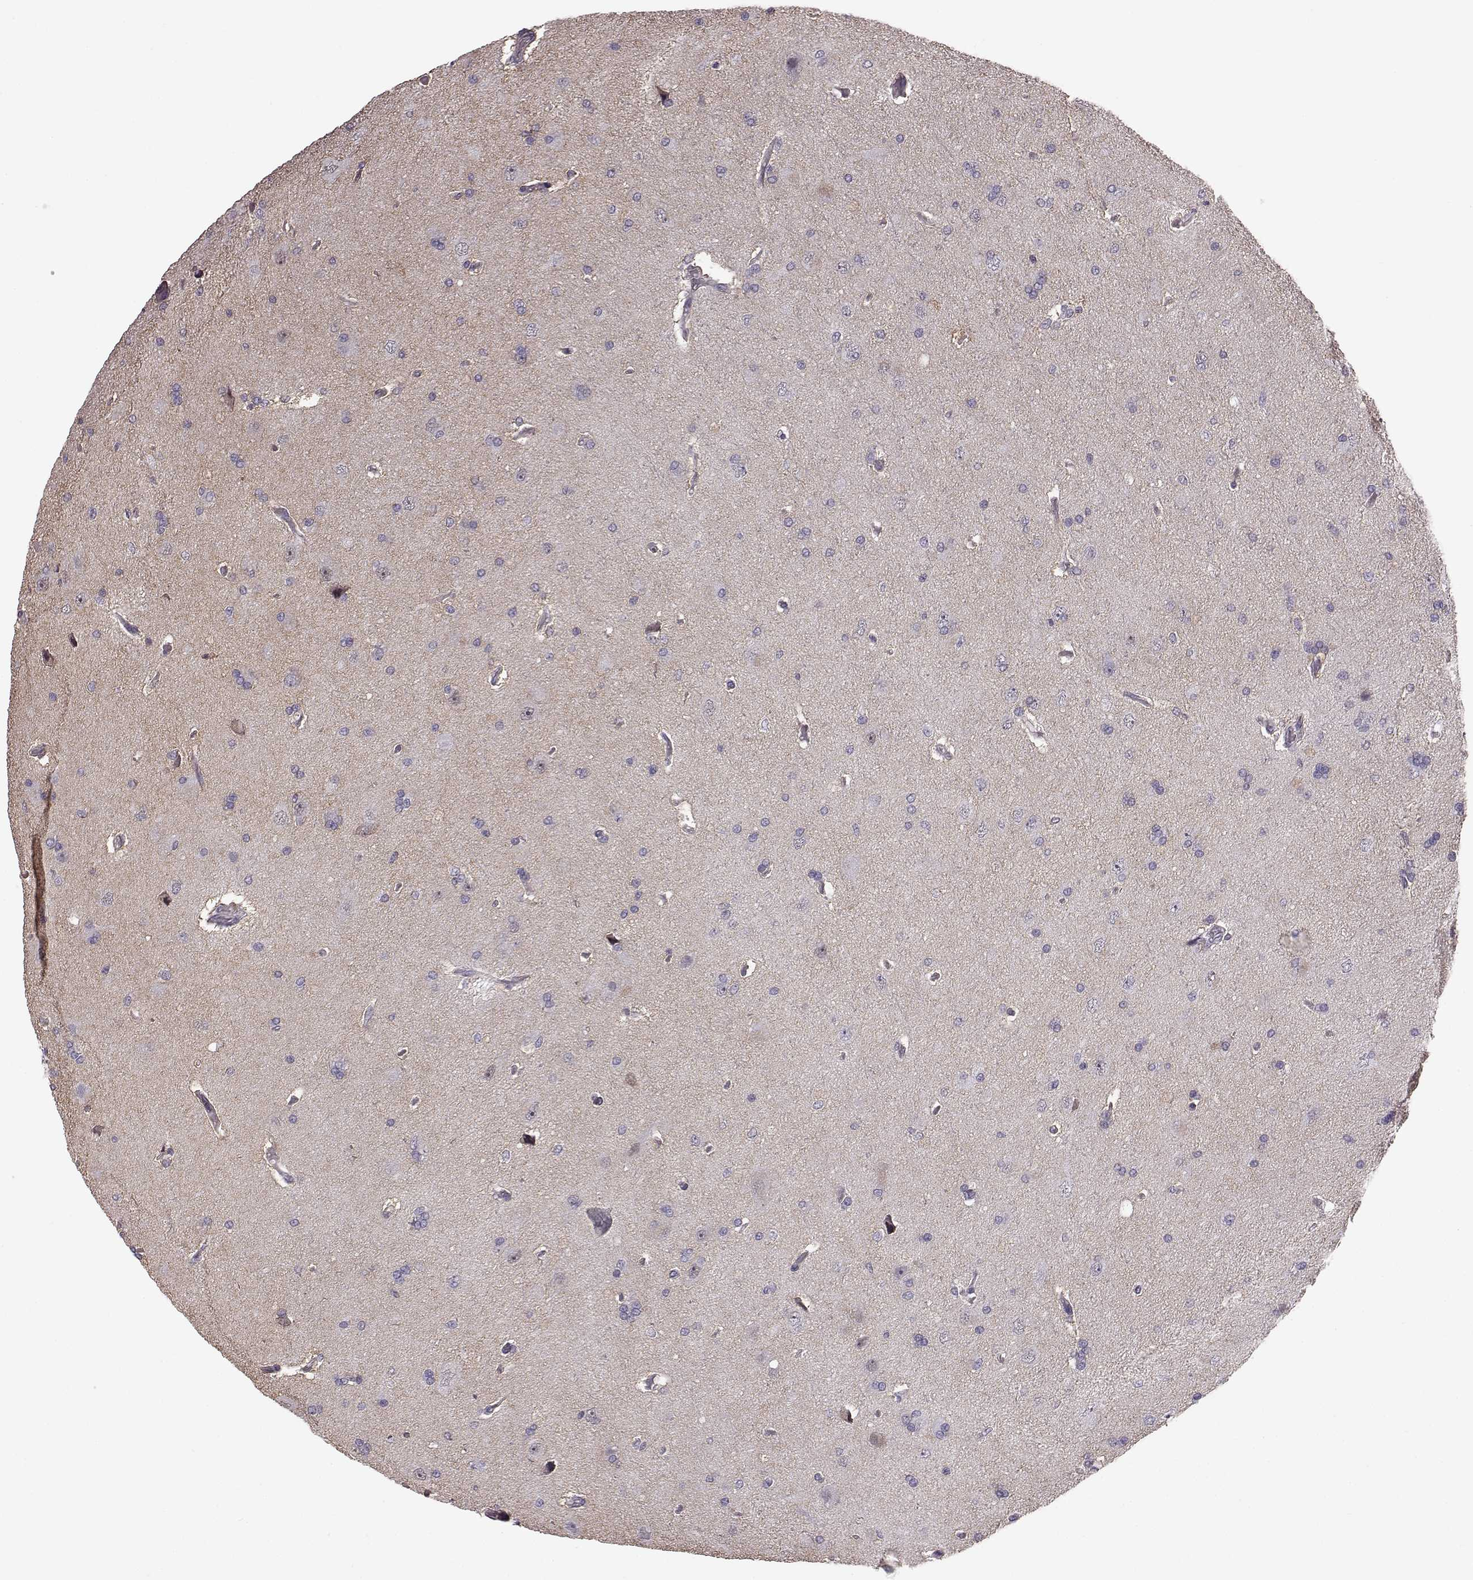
{"staining": {"intensity": "negative", "quantity": "none", "location": "none"}, "tissue": "glioma", "cell_type": "Tumor cells", "image_type": "cancer", "snomed": [{"axis": "morphology", "description": "Glioma, malignant, High grade"}, {"axis": "topography", "description": "Cerebral cortex"}], "caption": "A high-resolution micrograph shows immunohistochemistry staining of glioma, which demonstrates no significant expression in tumor cells. The staining was performed using DAB to visualize the protein expression in brown, while the nuclei were stained in blue with hematoxylin (Magnification: 20x).", "gene": "SLCO3A1", "patient": {"sex": "male", "age": 70}}